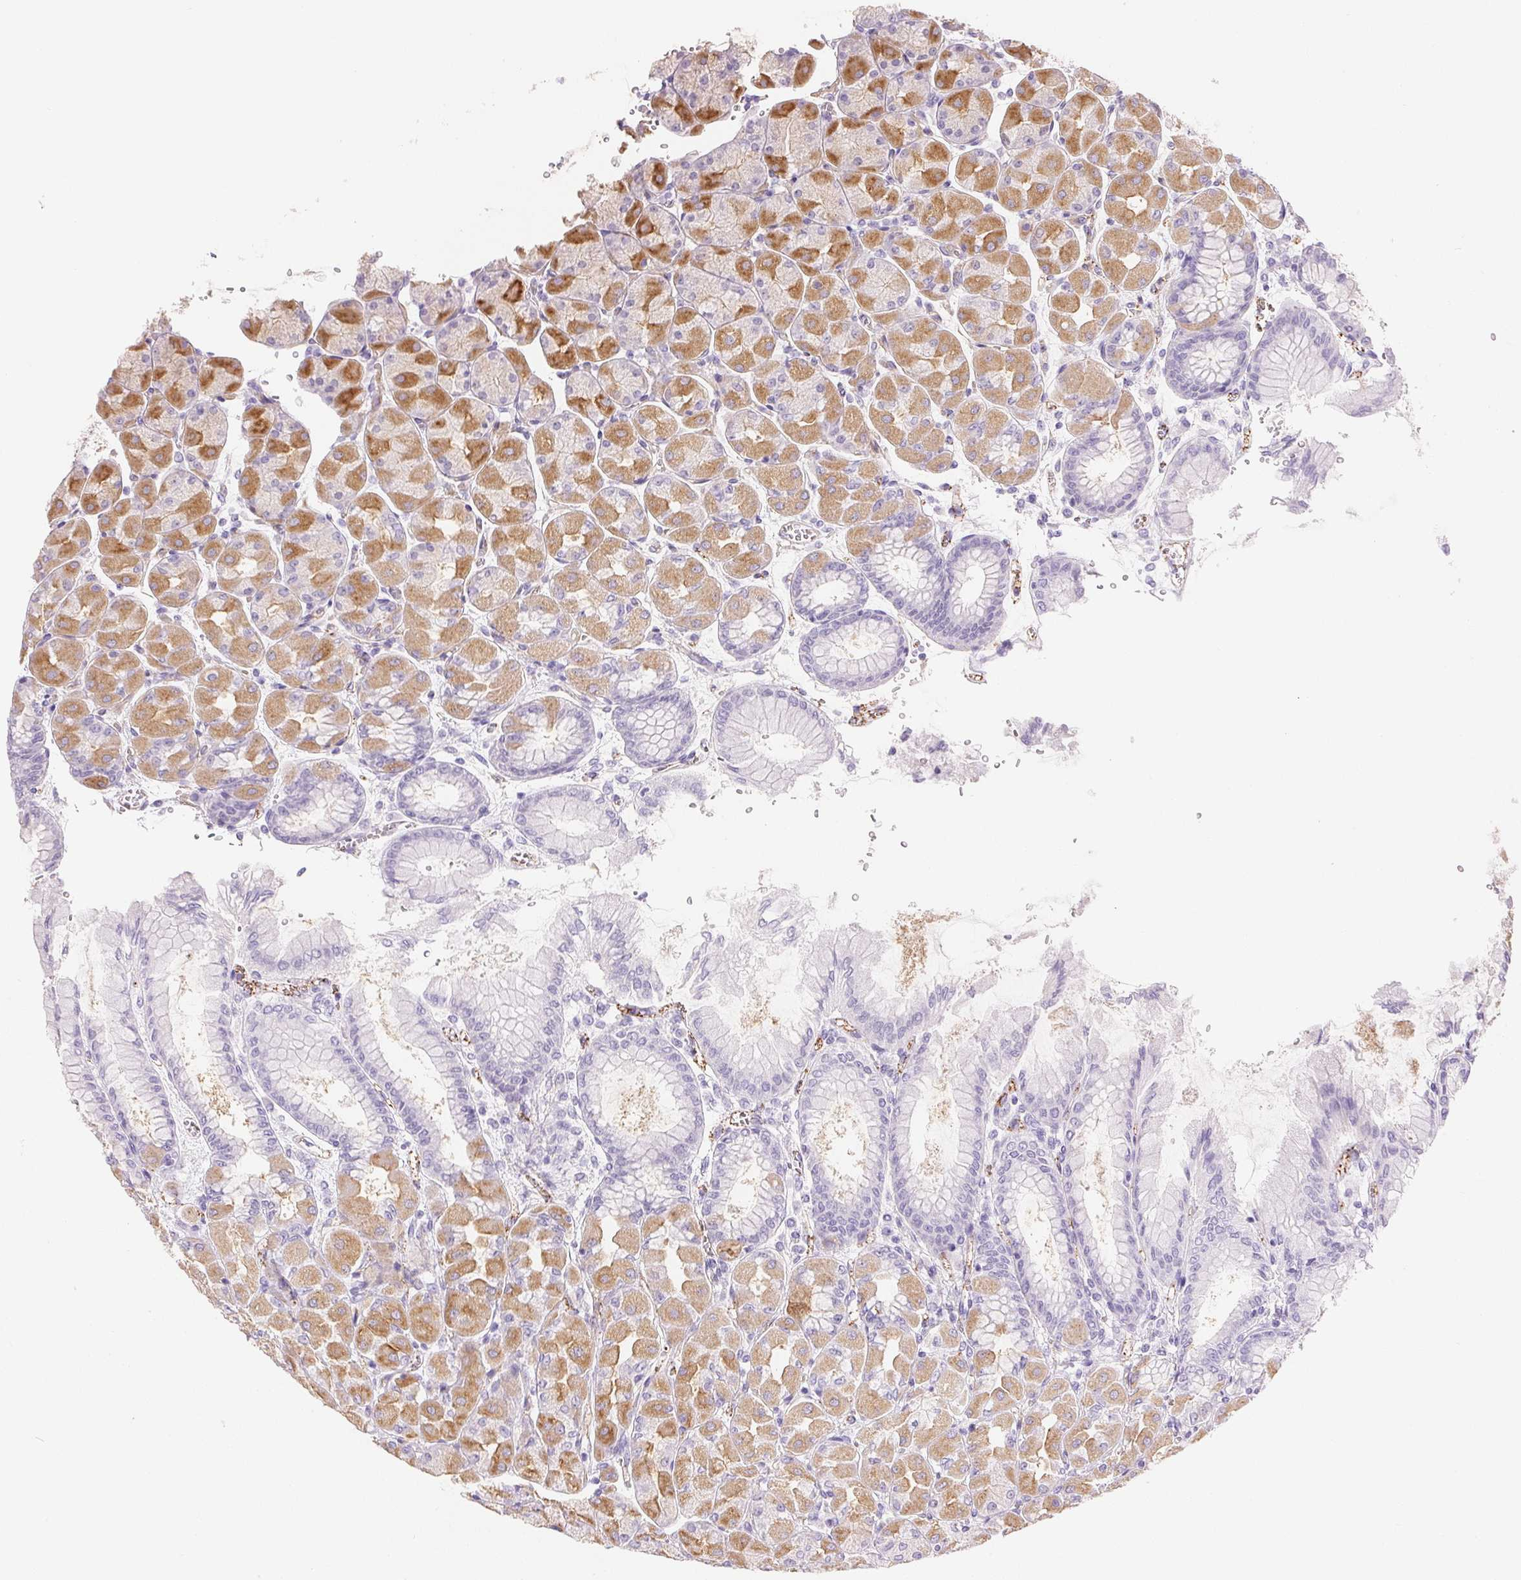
{"staining": {"intensity": "moderate", "quantity": "25%-75%", "location": "cytoplasmic/membranous"}, "tissue": "stomach", "cell_type": "Glandular cells", "image_type": "normal", "snomed": [{"axis": "morphology", "description": "Normal tissue, NOS"}, {"axis": "topography", "description": "Stomach, upper"}], "caption": "Stomach stained for a protein demonstrates moderate cytoplasmic/membranous positivity in glandular cells.", "gene": "KCNE2", "patient": {"sex": "female", "age": 56}}